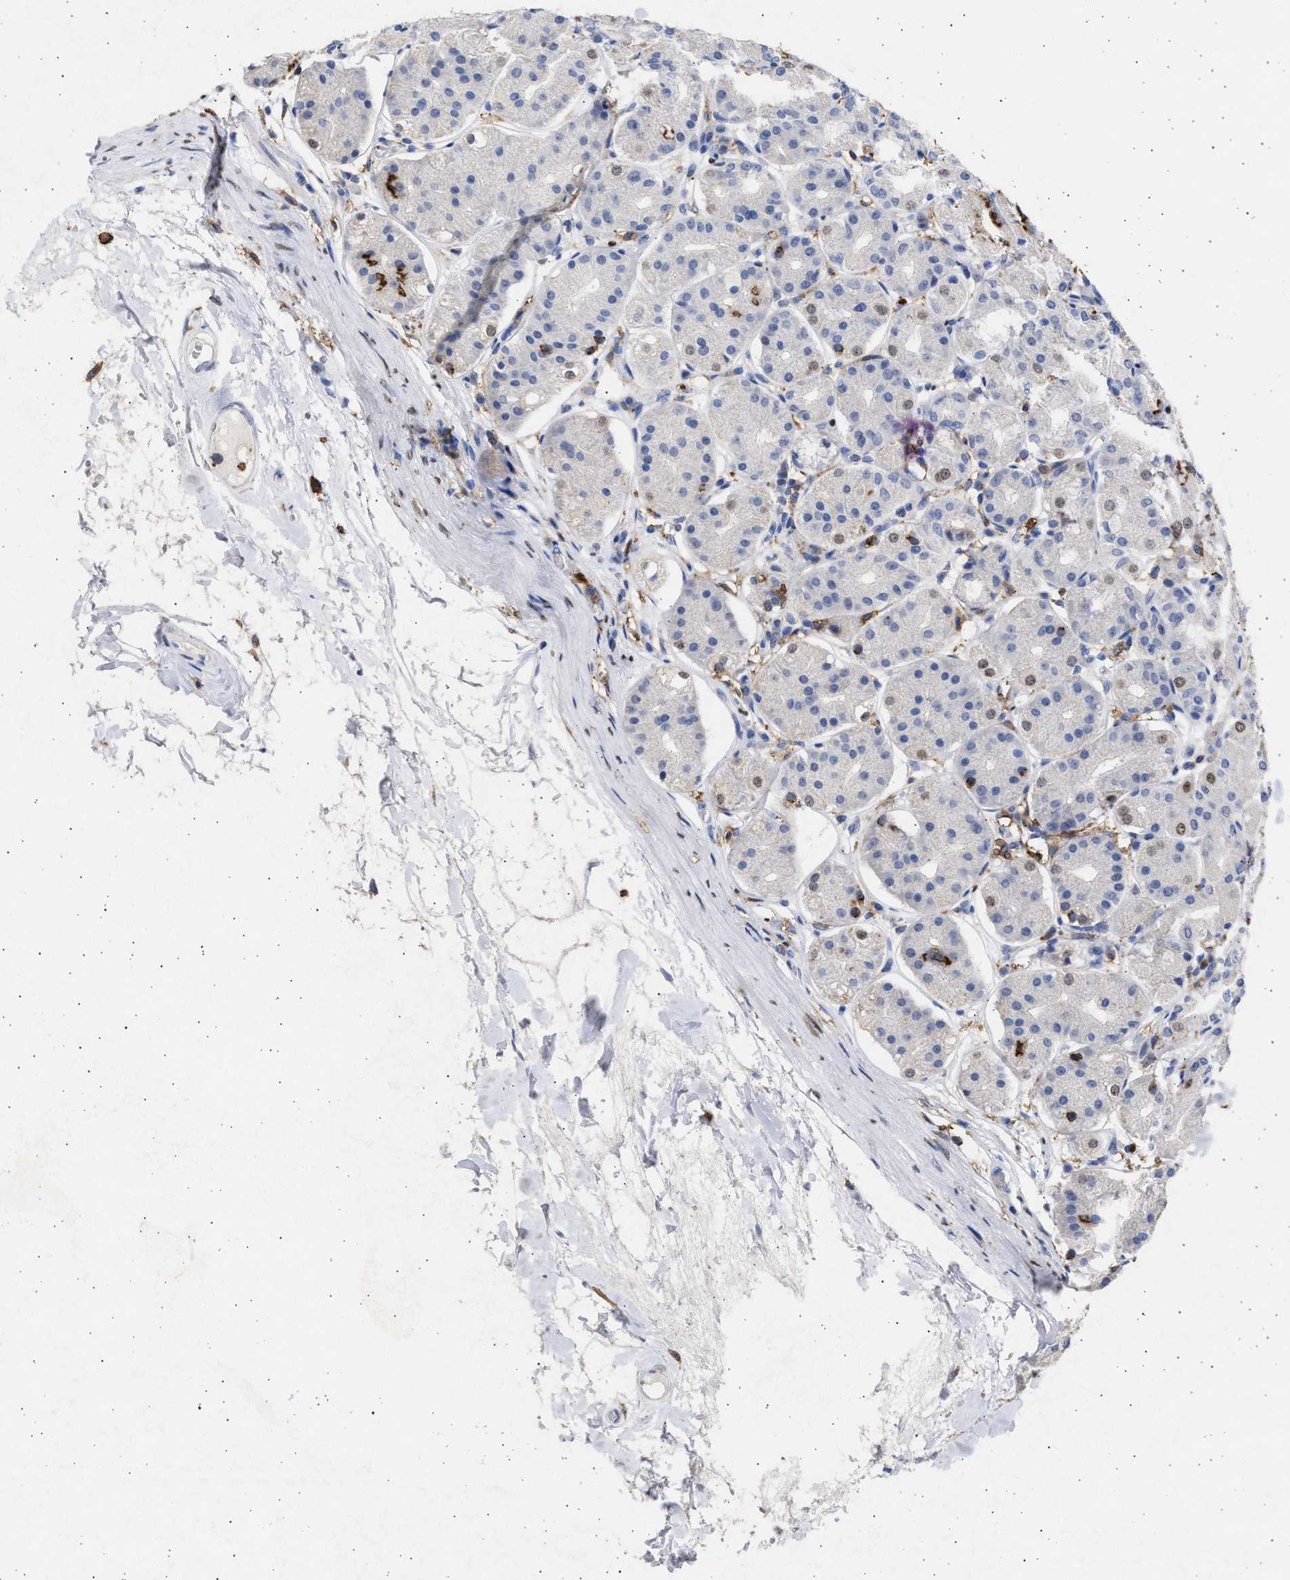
{"staining": {"intensity": "negative", "quantity": "none", "location": "none"}, "tissue": "stomach", "cell_type": "Glandular cells", "image_type": "normal", "snomed": [{"axis": "morphology", "description": "Normal tissue, NOS"}, {"axis": "topography", "description": "Stomach"}, {"axis": "topography", "description": "Stomach, lower"}], "caption": "IHC micrograph of normal stomach stained for a protein (brown), which exhibits no expression in glandular cells.", "gene": "FCER1A", "patient": {"sex": "female", "age": 56}}